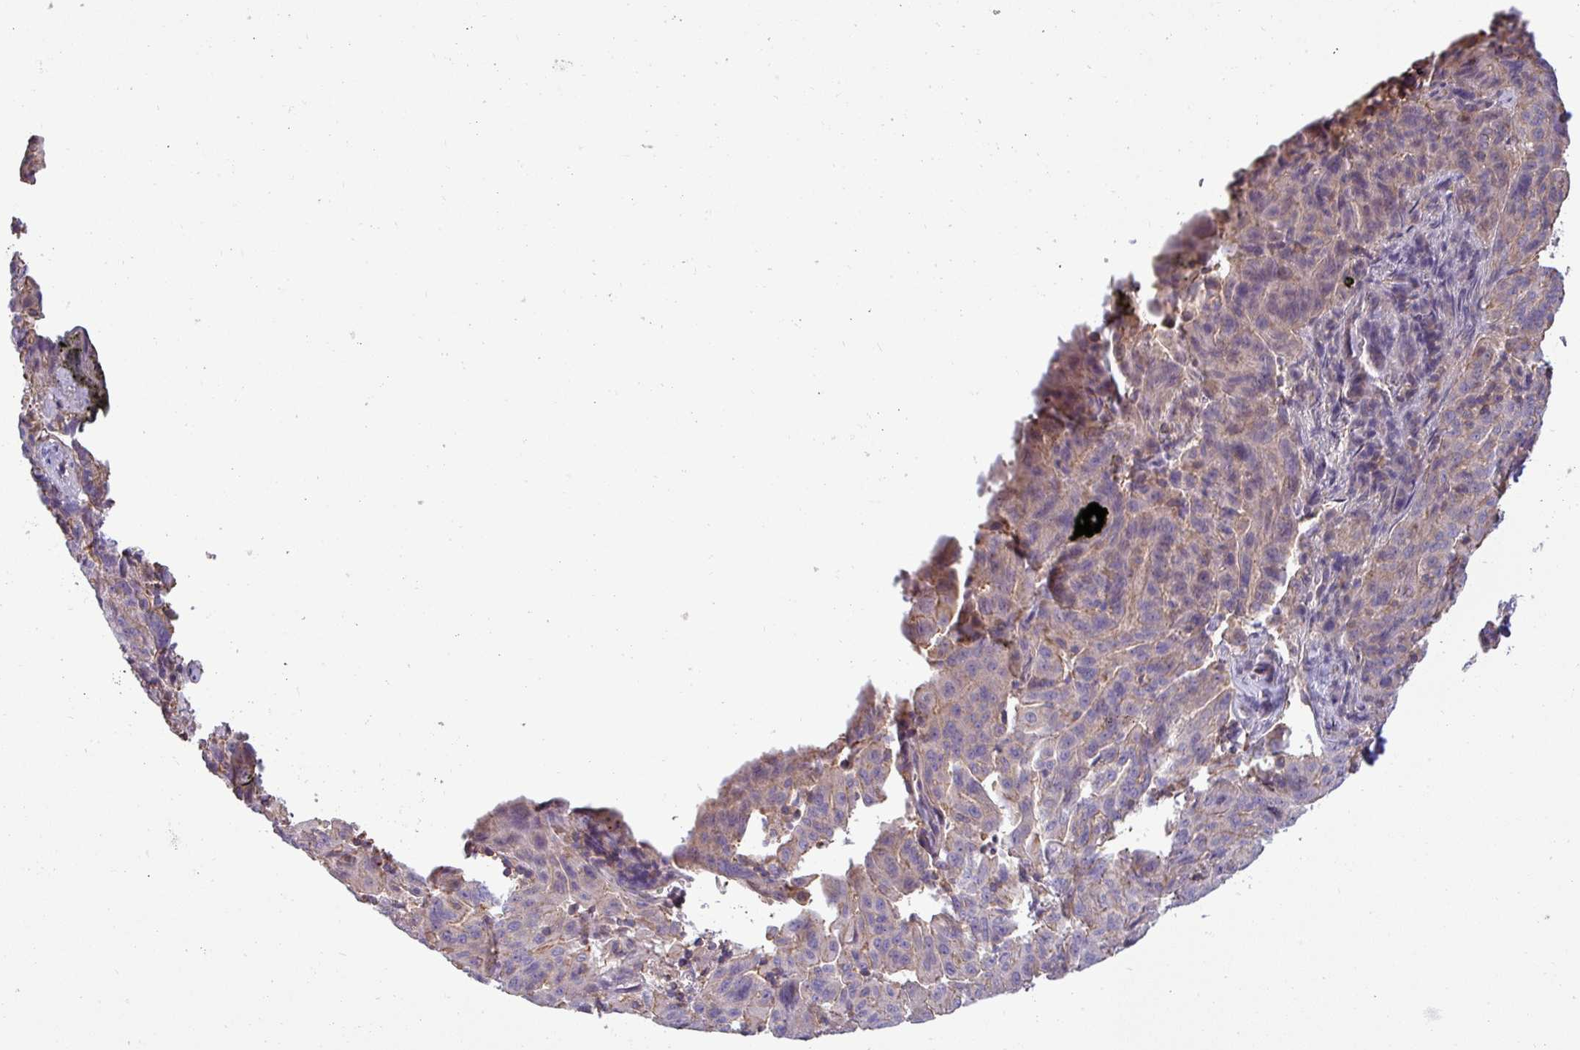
{"staining": {"intensity": "weak", "quantity": "<25%", "location": "cytoplasmic/membranous"}, "tissue": "pancreatic cancer", "cell_type": "Tumor cells", "image_type": "cancer", "snomed": [{"axis": "morphology", "description": "Adenocarcinoma, NOS"}, {"axis": "topography", "description": "Pancreas"}], "caption": "DAB immunohistochemical staining of pancreatic adenocarcinoma demonstrates no significant positivity in tumor cells.", "gene": "ZNF835", "patient": {"sex": "male", "age": 63}}